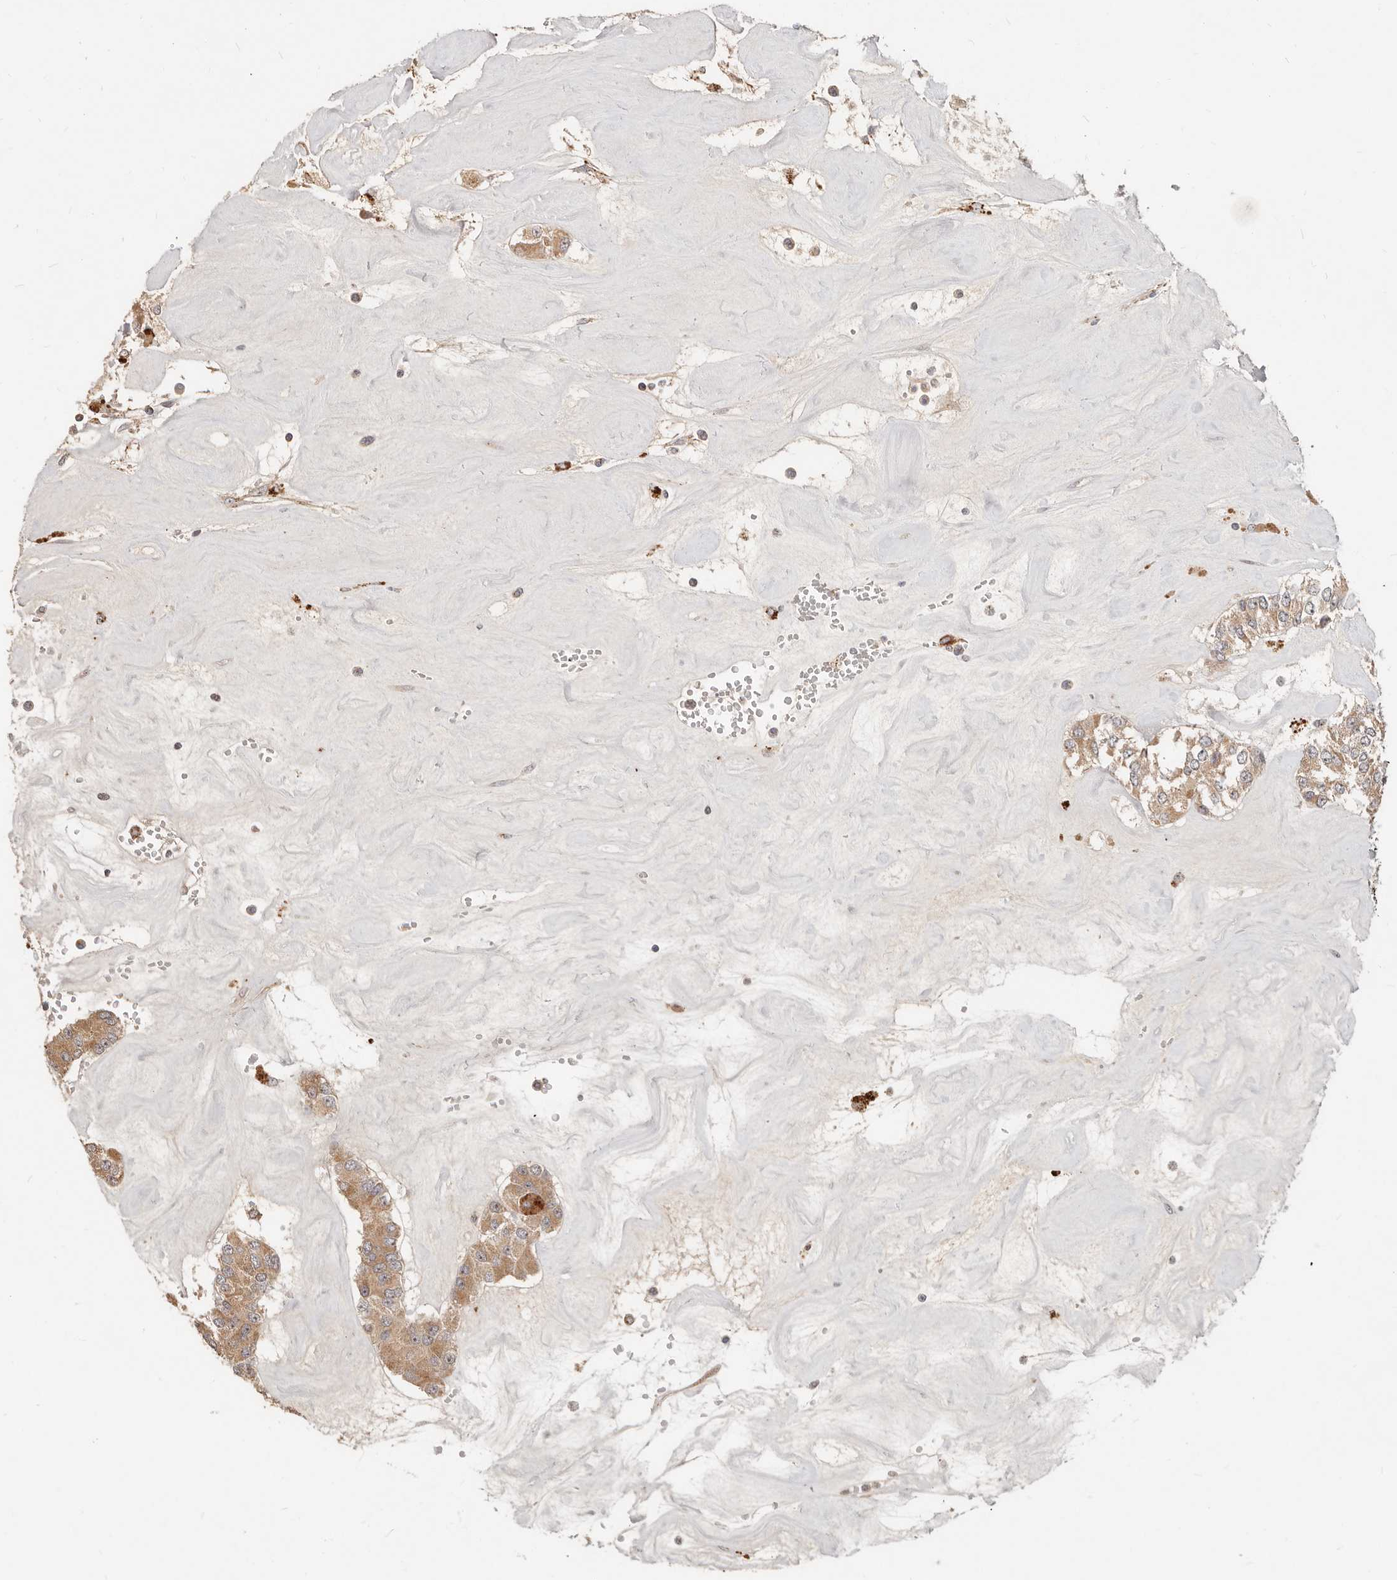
{"staining": {"intensity": "moderate", "quantity": ">75%", "location": "cytoplasmic/membranous"}, "tissue": "carcinoid", "cell_type": "Tumor cells", "image_type": "cancer", "snomed": [{"axis": "morphology", "description": "Carcinoid, malignant, NOS"}, {"axis": "topography", "description": "Pancreas"}], "caption": "Carcinoid tissue shows moderate cytoplasmic/membranous expression in about >75% of tumor cells", "gene": "ZRANB1", "patient": {"sex": "male", "age": 41}}